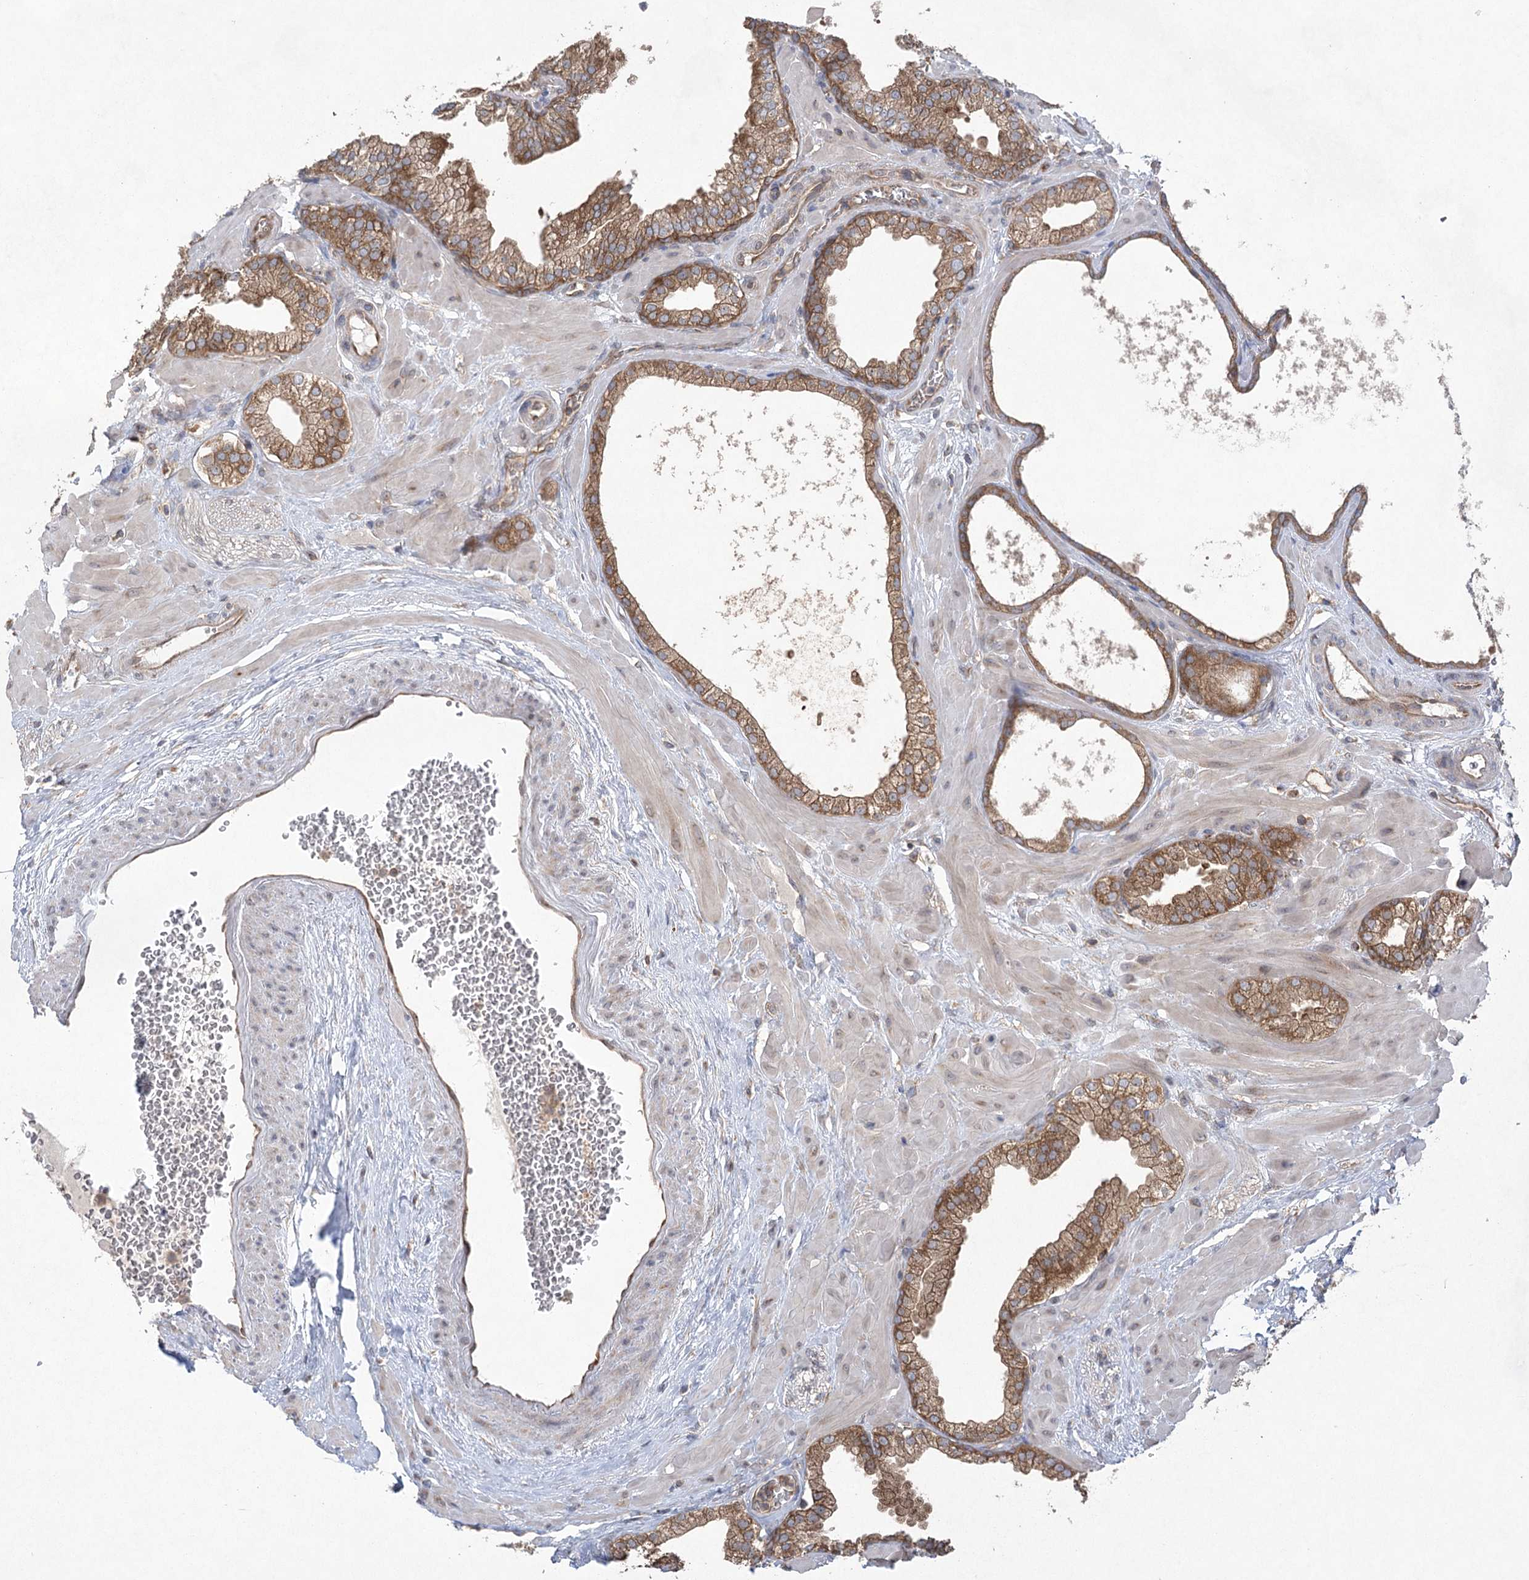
{"staining": {"intensity": "moderate", "quantity": ">75%", "location": "cytoplasmic/membranous"}, "tissue": "prostate", "cell_type": "Glandular cells", "image_type": "normal", "snomed": [{"axis": "morphology", "description": "Normal tissue, NOS"}, {"axis": "morphology", "description": "Urothelial carcinoma, Low grade"}, {"axis": "topography", "description": "Urinary bladder"}, {"axis": "topography", "description": "Prostate"}], "caption": "Brown immunohistochemical staining in benign human prostate displays moderate cytoplasmic/membranous positivity in approximately >75% of glandular cells.", "gene": "EIF3A", "patient": {"sex": "male", "age": 60}}